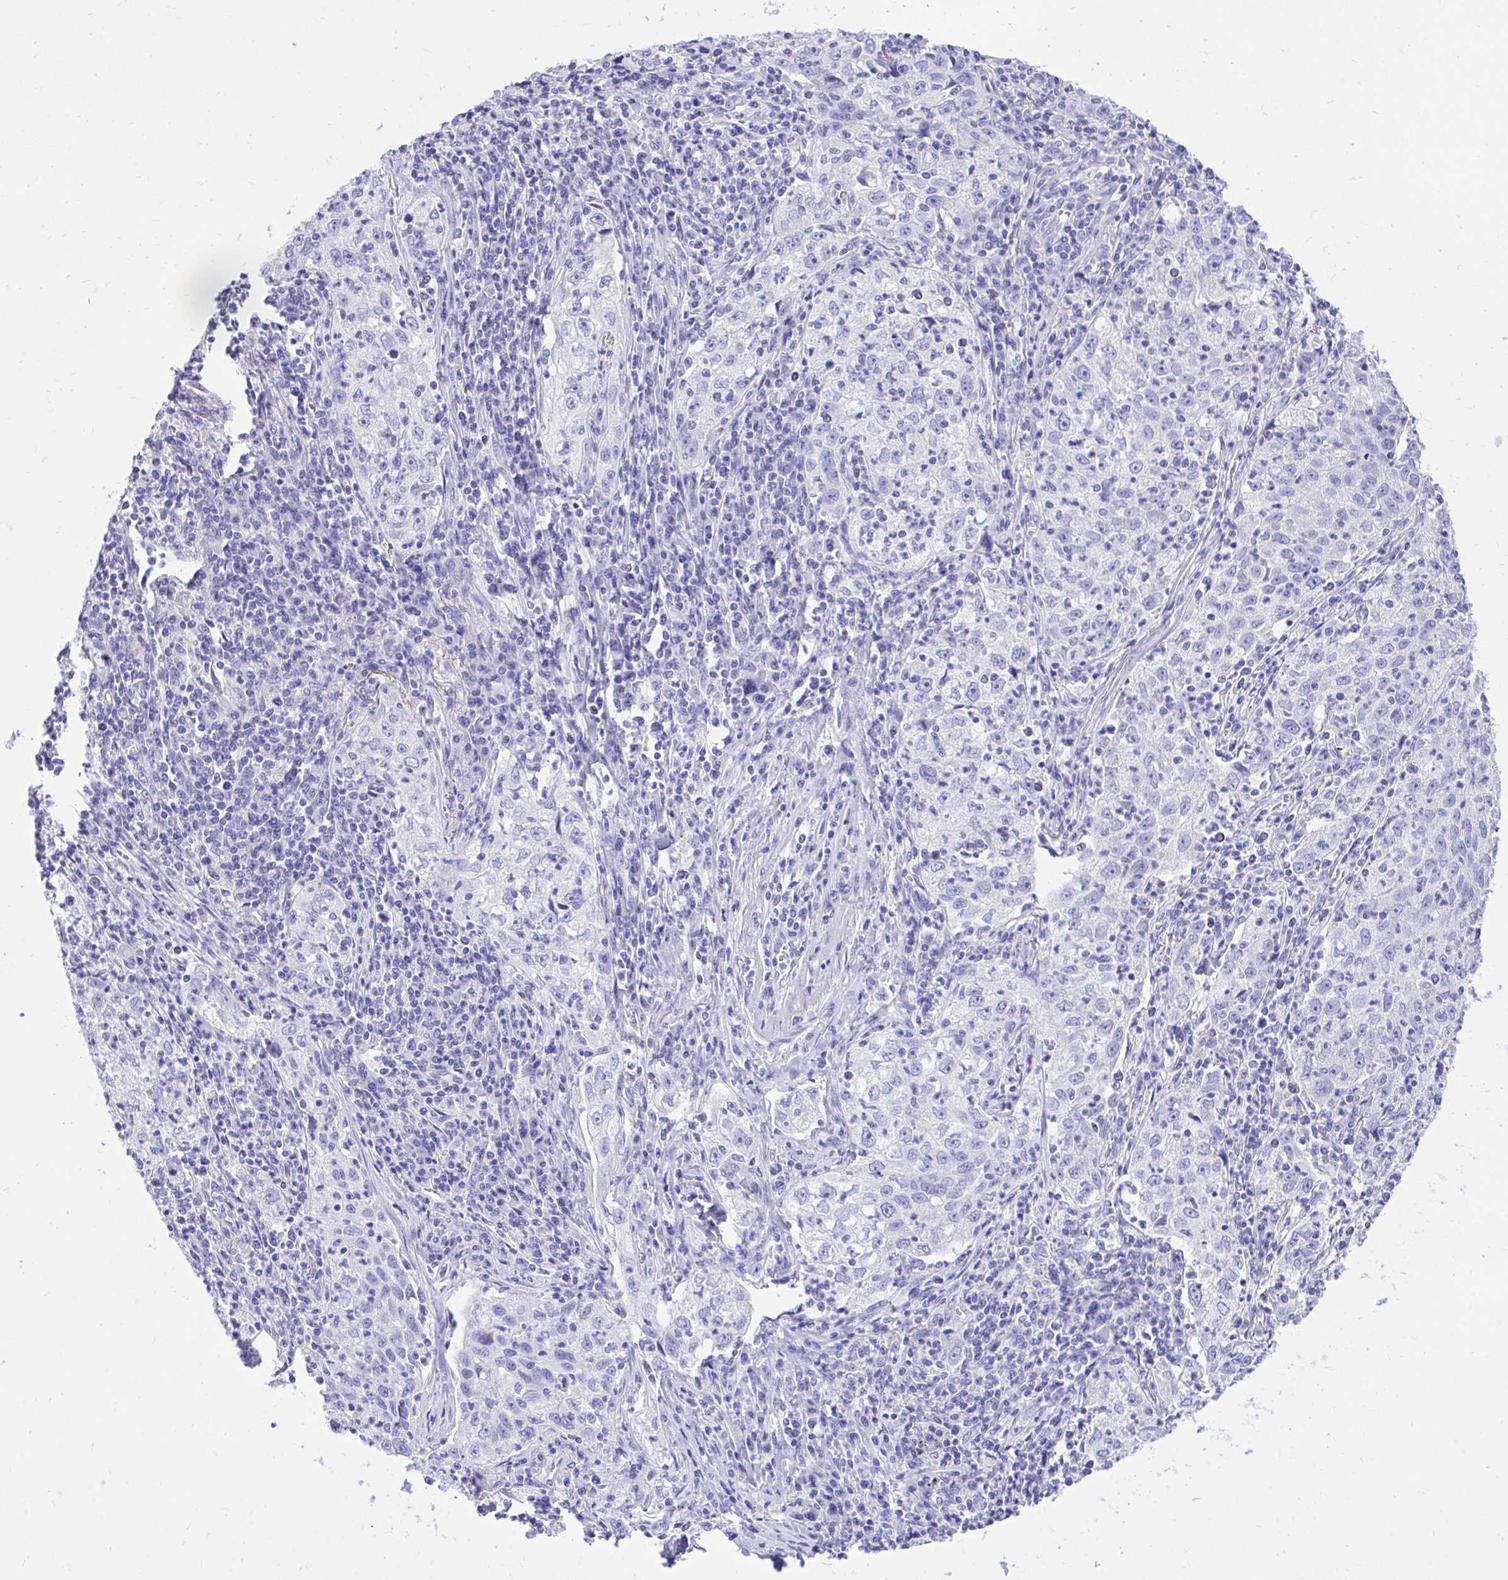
{"staining": {"intensity": "negative", "quantity": "none", "location": "none"}, "tissue": "lung cancer", "cell_type": "Tumor cells", "image_type": "cancer", "snomed": [{"axis": "morphology", "description": "Squamous cell carcinoma, NOS"}, {"axis": "topography", "description": "Lung"}], "caption": "There is no significant staining in tumor cells of lung squamous cell carcinoma.", "gene": "MON1A", "patient": {"sex": "male", "age": 71}}